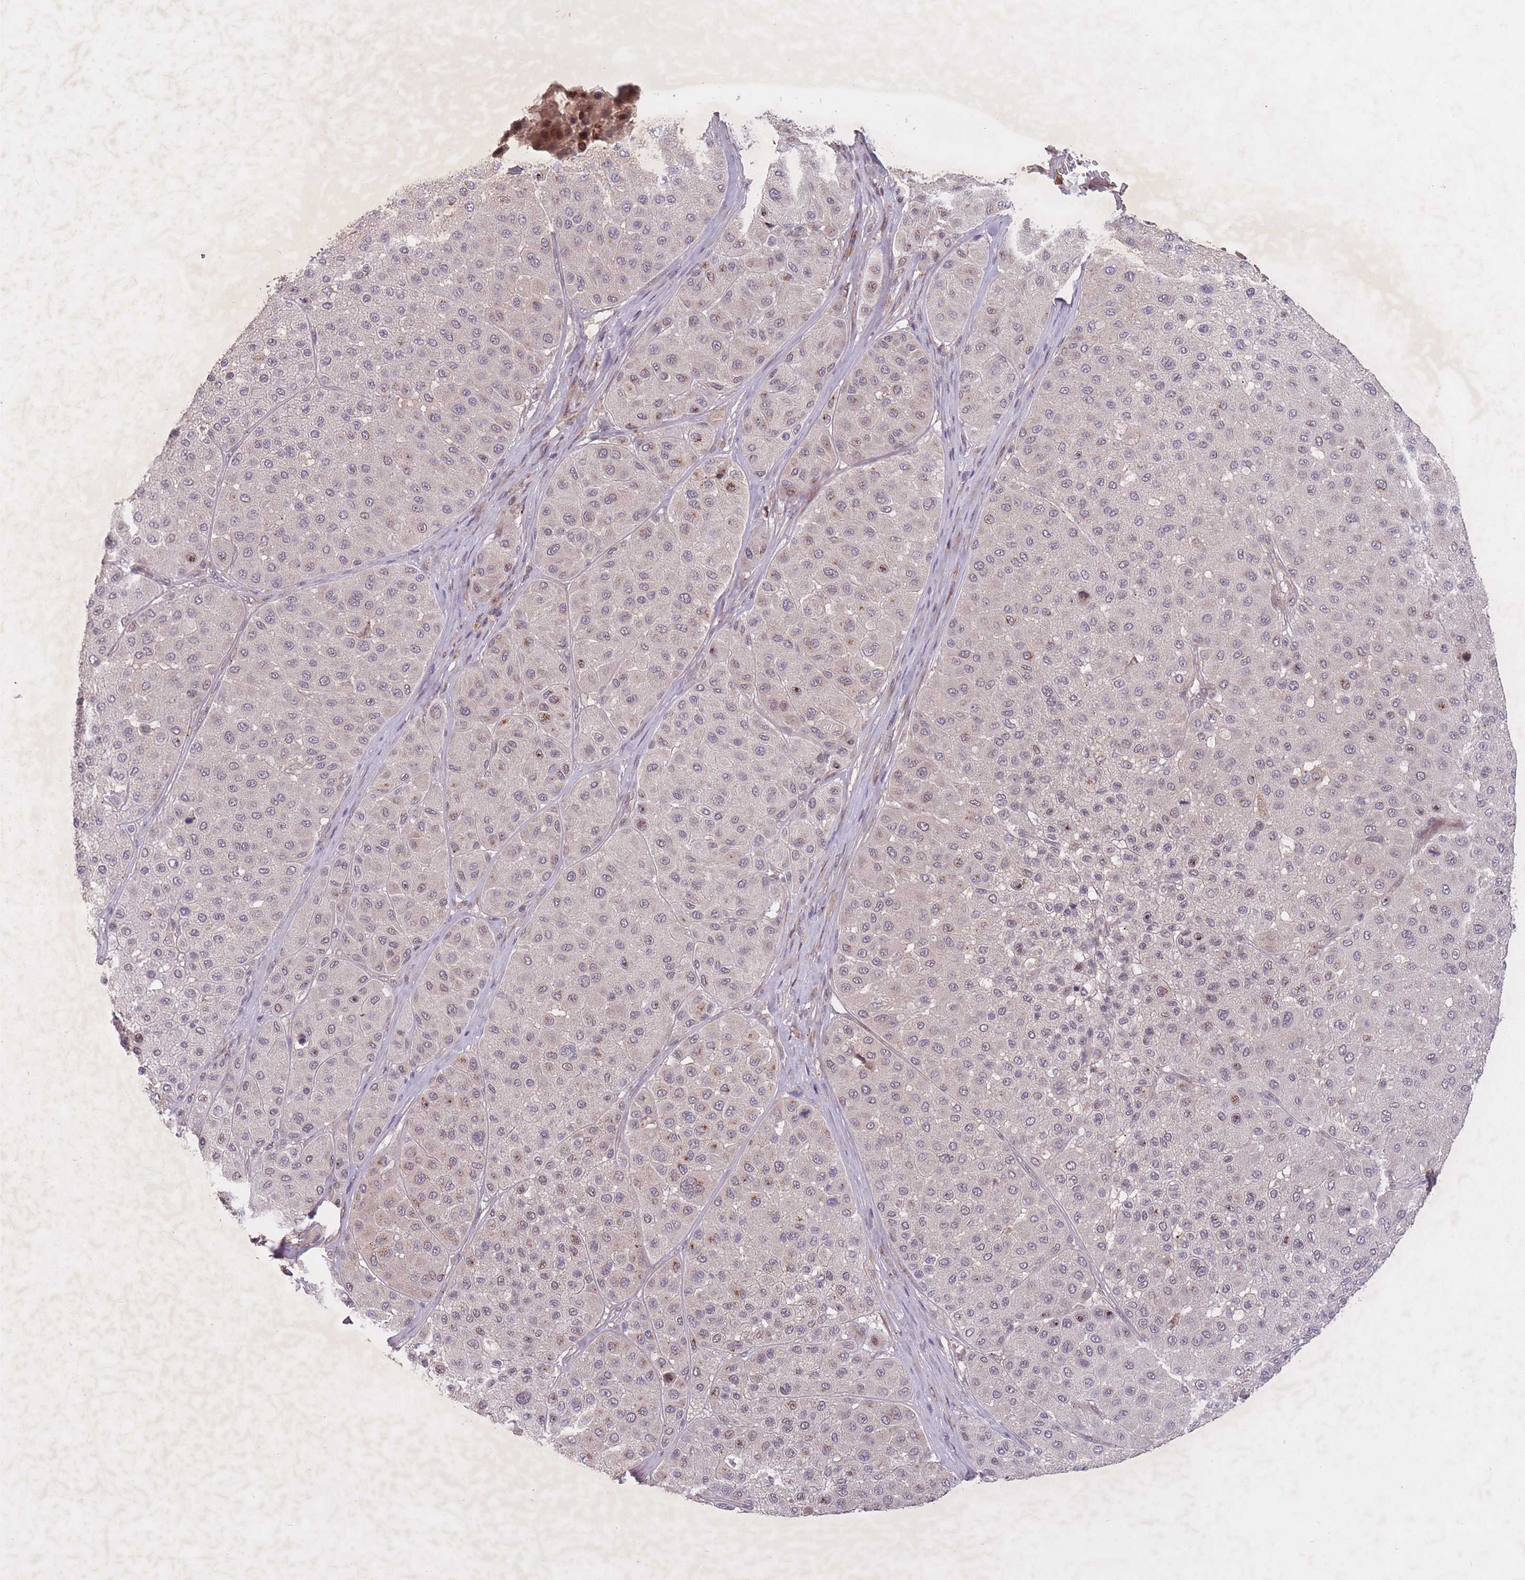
{"staining": {"intensity": "moderate", "quantity": "<25%", "location": "cytoplasmic/membranous"}, "tissue": "melanoma", "cell_type": "Tumor cells", "image_type": "cancer", "snomed": [{"axis": "morphology", "description": "Malignant melanoma, Metastatic site"}, {"axis": "topography", "description": "Smooth muscle"}], "caption": "Tumor cells demonstrate low levels of moderate cytoplasmic/membranous expression in about <25% of cells in human melanoma.", "gene": "SECTM1", "patient": {"sex": "male", "age": 41}}